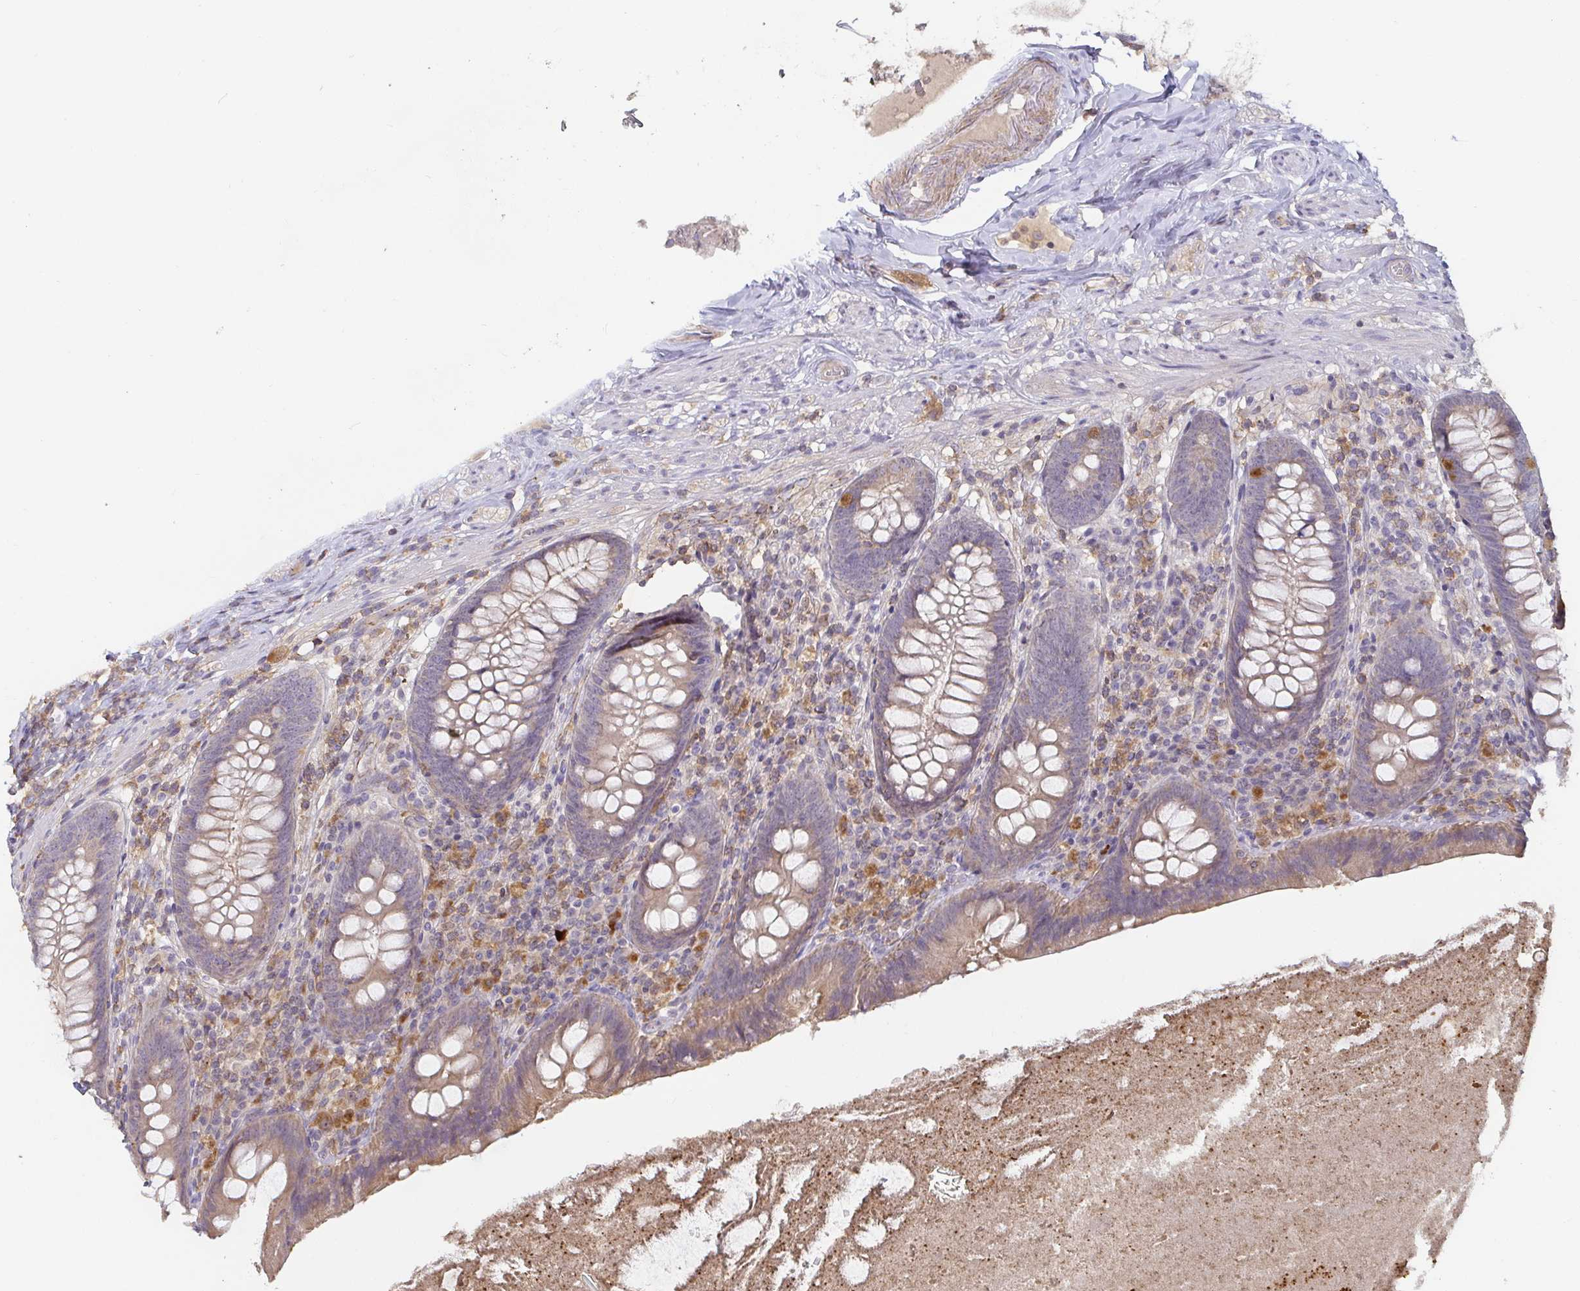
{"staining": {"intensity": "weak", "quantity": "<25%", "location": "cytoplasmic/membranous"}, "tissue": "appendix", "cell_type": "Glandular cells", "image_type": "normal", "snomed": [{"axis": "morphology", "description": "Normal tissue, NOS"}, {"axis": "topography", "description": "Appendix"}], "caption": "This is an immunohistochemistry (IHC) photomicrograph of benign human appendix. There is no positivity in glandular cells.", "gene": "CDH18", "patient": {"sex": "male", "age": 47}}